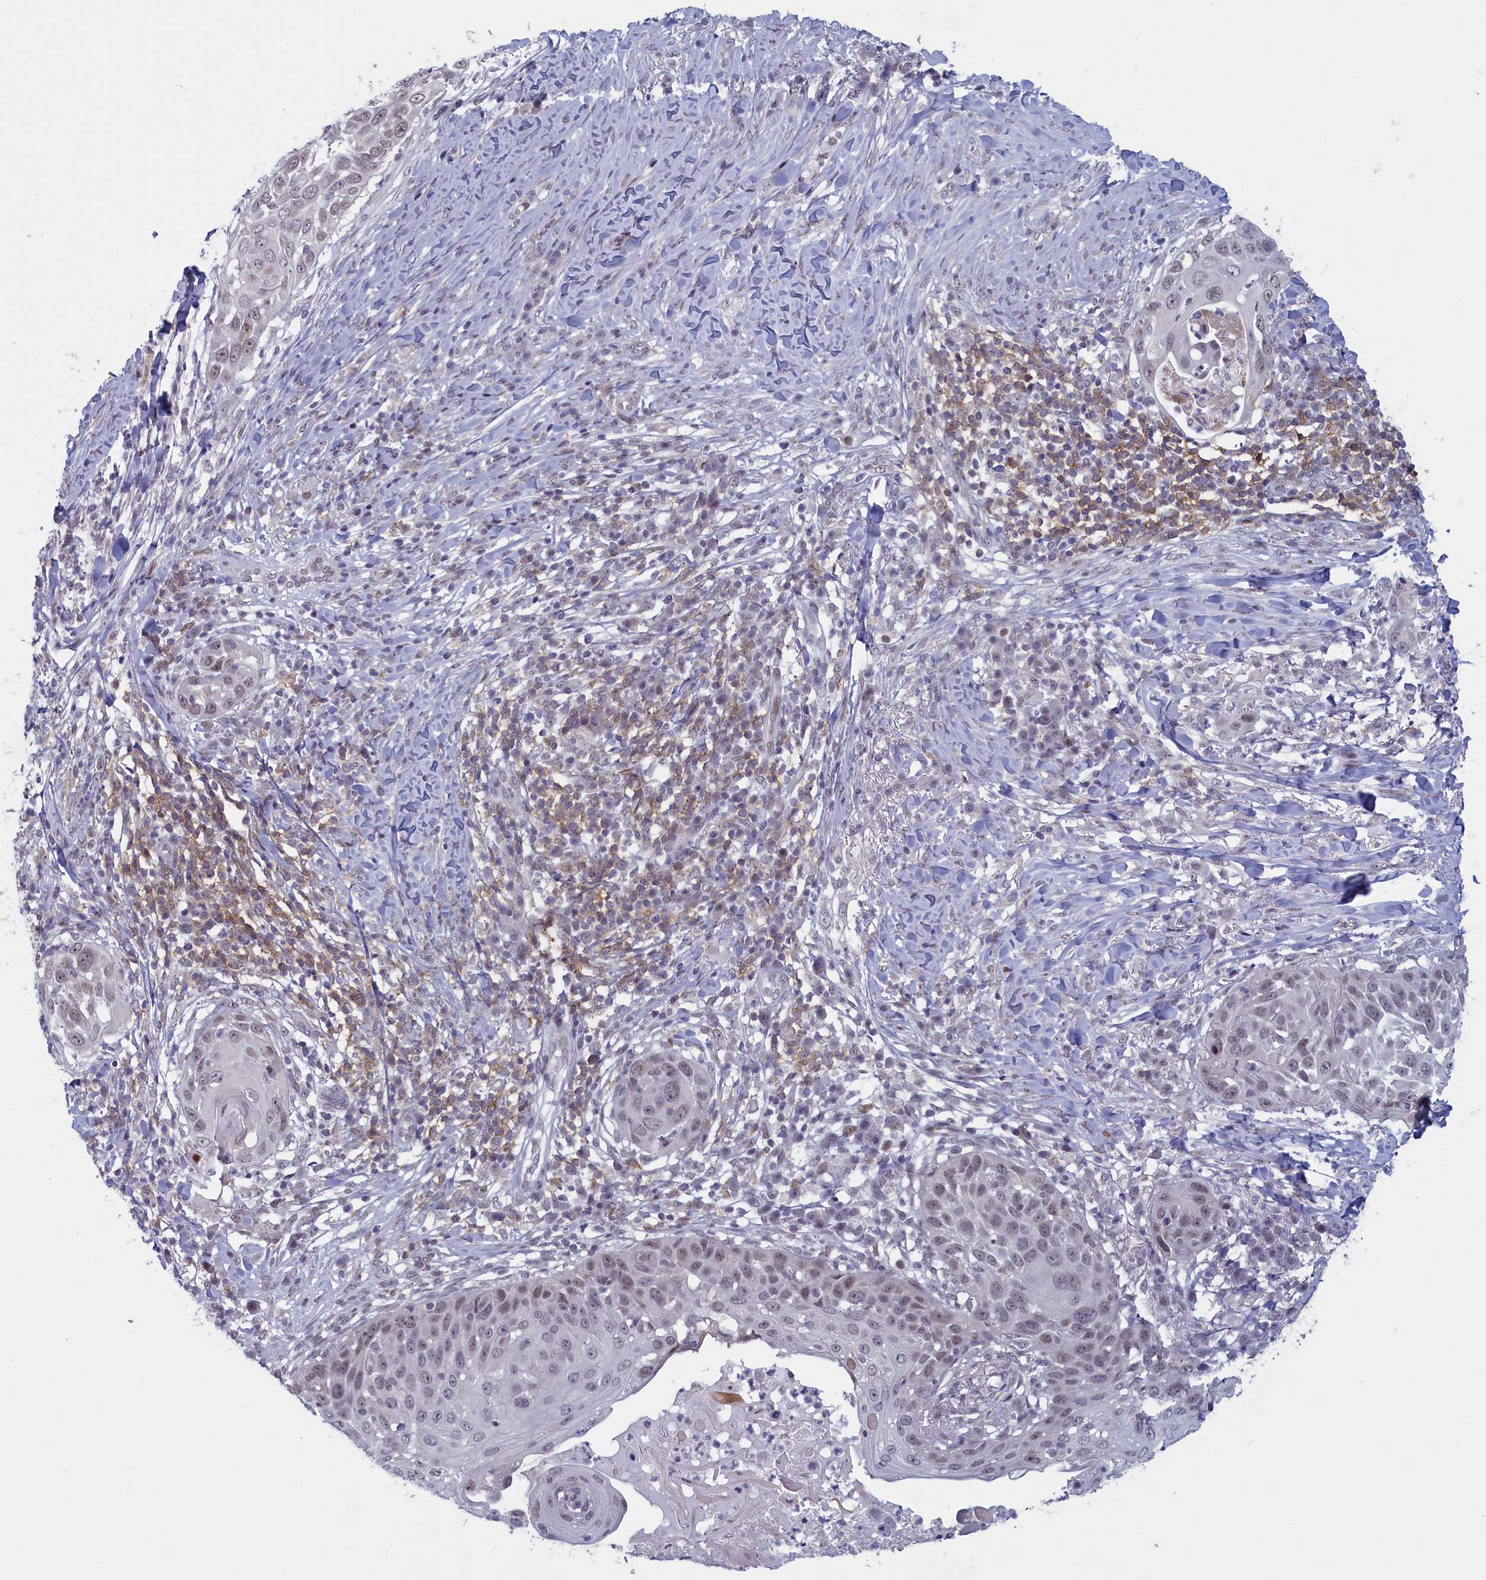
{"staining": {"intensity": "moderate", "quantity": "<25%", "location": "nuclear"}, "tissue": "skin cancer", "cell_type": "Tumor cells", "image_type": "cancer", "snomed": [{"axis": "morphology", "description": "Squamous cell carcinoma, NOS"}, {"axis": "topography", "description": "Skin"}], "caption": "DAB (3,3'-diaminobenzidine) immunohistochemical staining of human squamous cell carcinoma (skin) exhibits moderate nuclear protein expression in about <25% of tumor cells.", "gene": "ATF7IP2", "patient": {"sex": "female", "age": 44}}